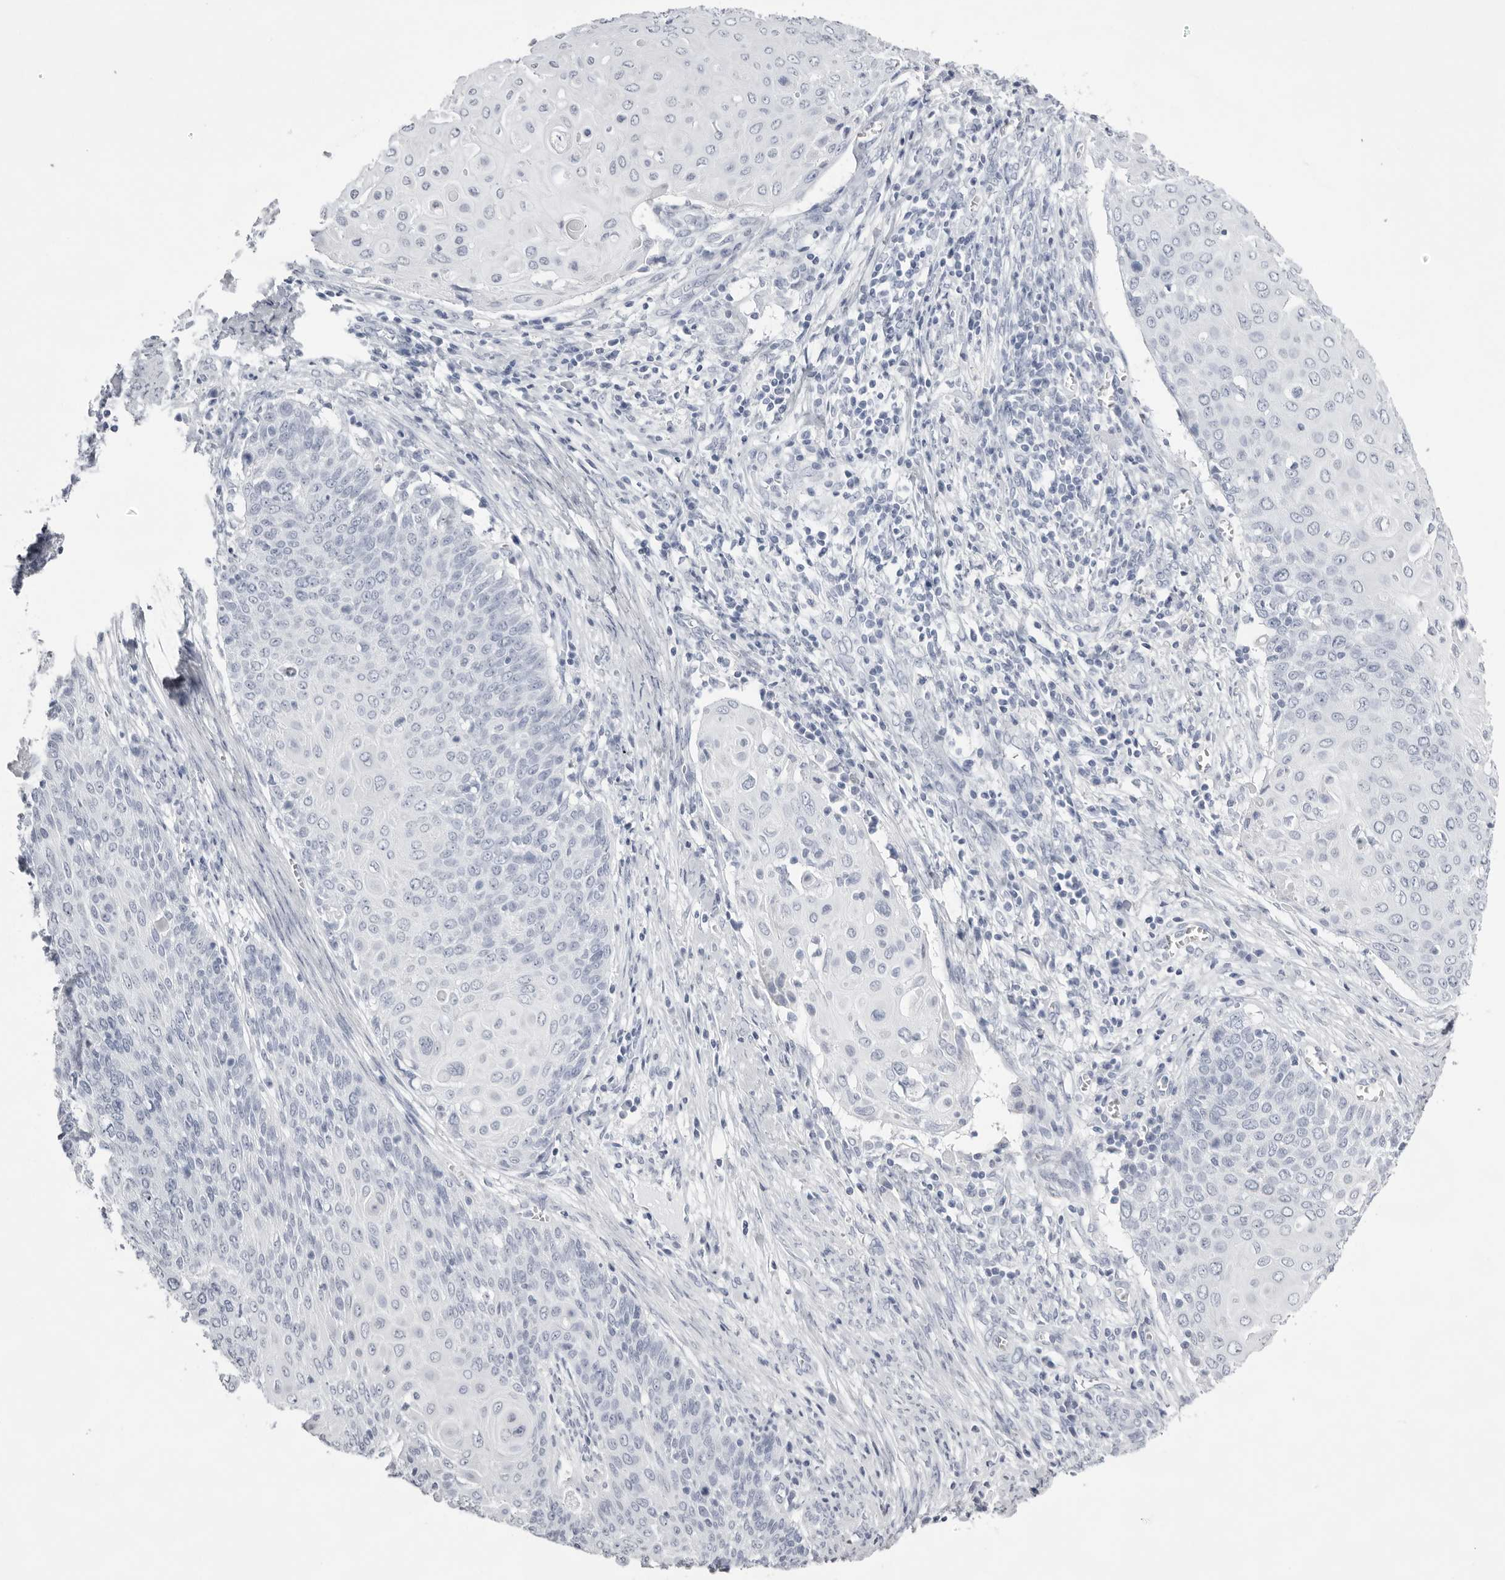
{"staining": {"intensity": "negative", "quantity": "none", "location": "none"}, "tissue": "cervical cancer", "cell_type": "Tumor cells", "image_type": "cancer", "snomed": [{"axis": "morphology", "description": "Squamous cell carcinoma, NOS"}, {"axis": "topography", "description": "Cervix"}], "caption": "This is an immunohistochemistry (IHC) histopathology image of human cervical cancer. There is no positivity in tumor cells.", "gene": "TMOD4", "patient": {"sex": "female", "age": 39}}